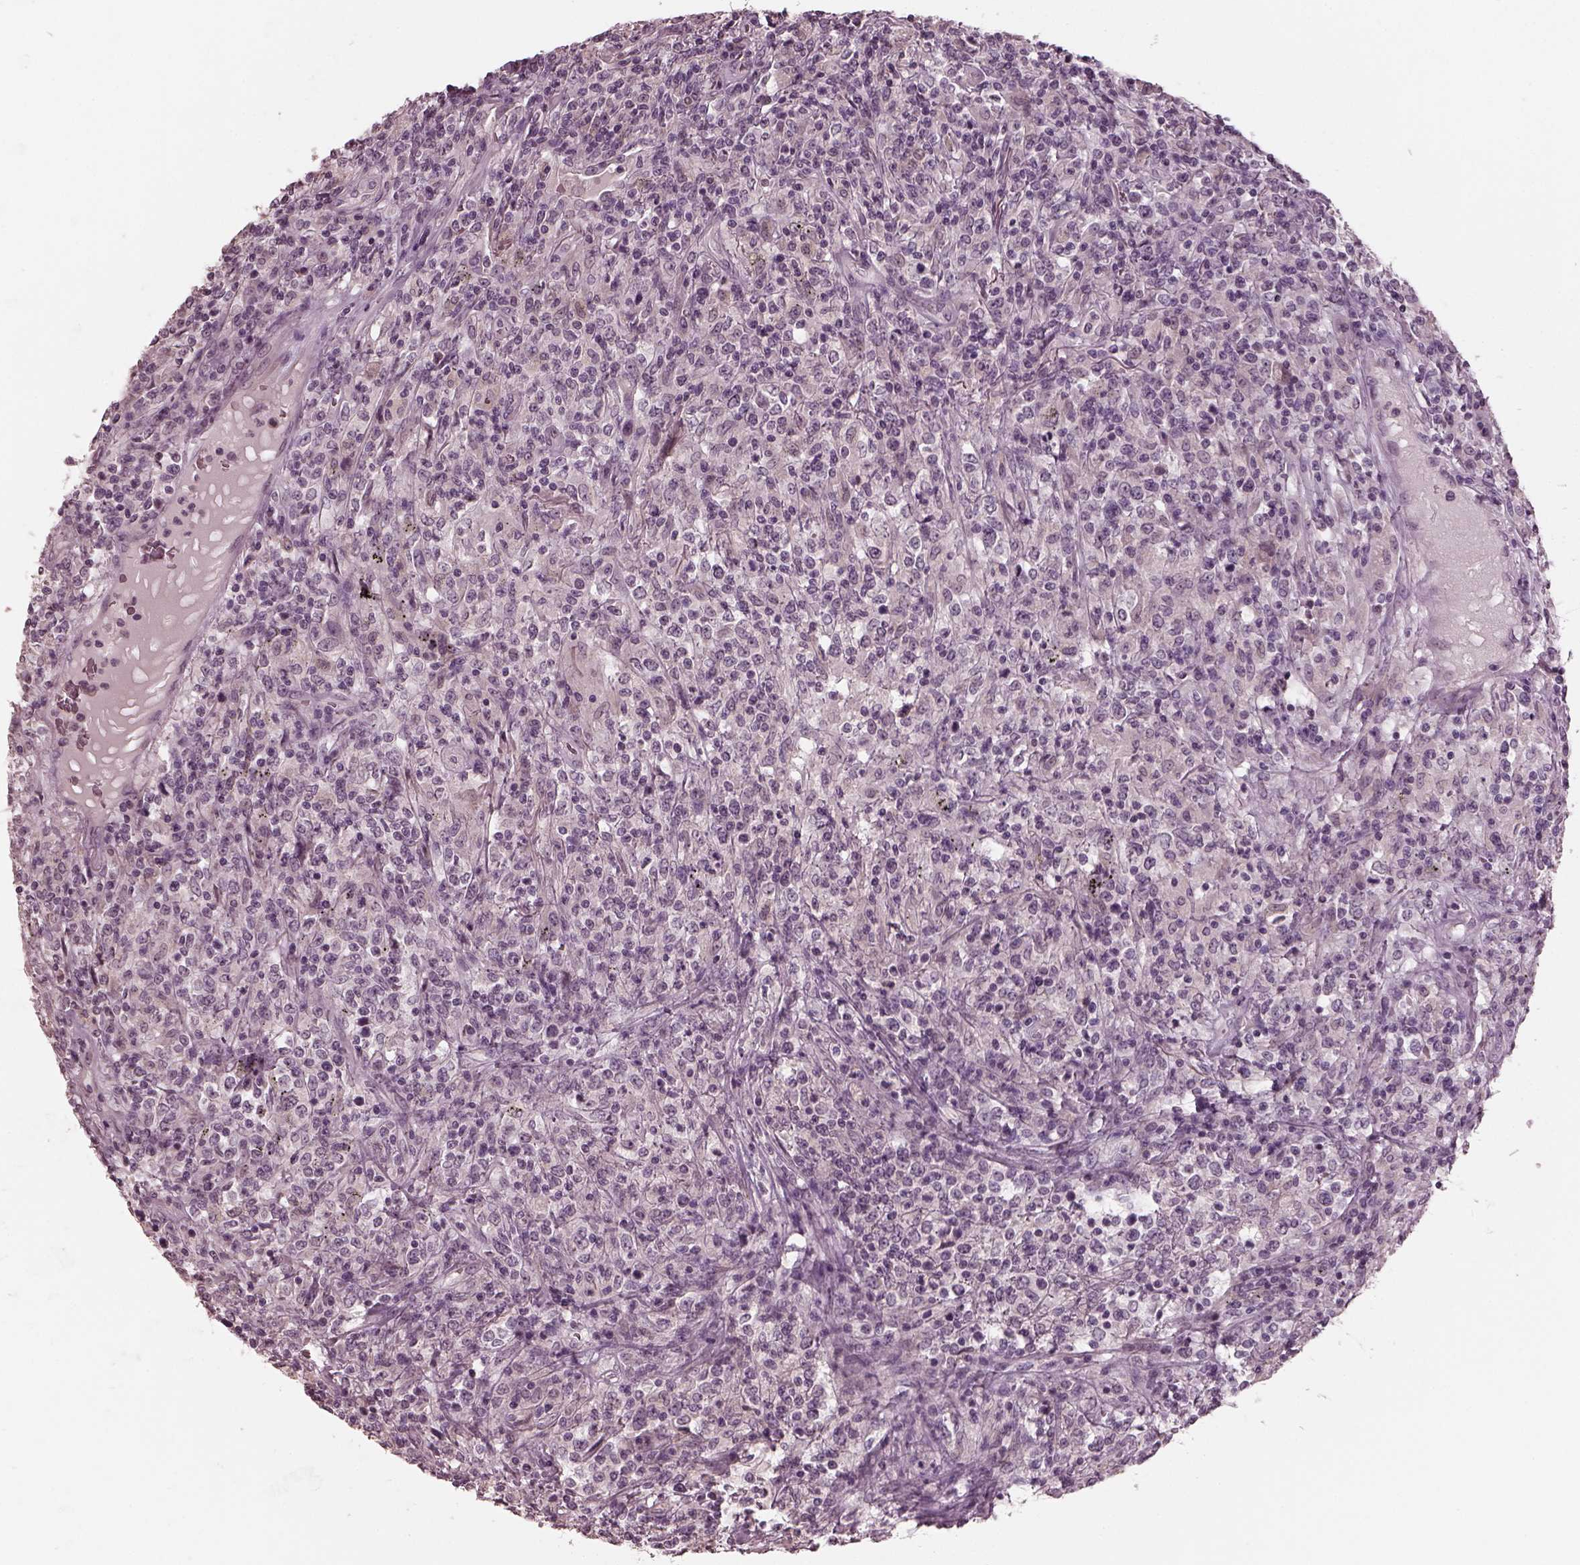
{"staining": {"intensity": "negative", "quantity": "none", "location": "none"}, "tissue": "lymphoma", "cell_type": "Tumor cells", "image_type": "cancer", "snomed": [{"axis": "morphology", "description": "Malignant lymphoma, non-Hodgkin's type, High grade"}, {"axis": "topography", "description": "Lung"}], "caption": "This is an immunohistochemistry photomicrograph of human high-grade malignant lymphoma, non-Hodgkin's type. There is no staining in tumor cells.", "gene": "RCVRN", "patient": {"sex": "male", "age": 79}}